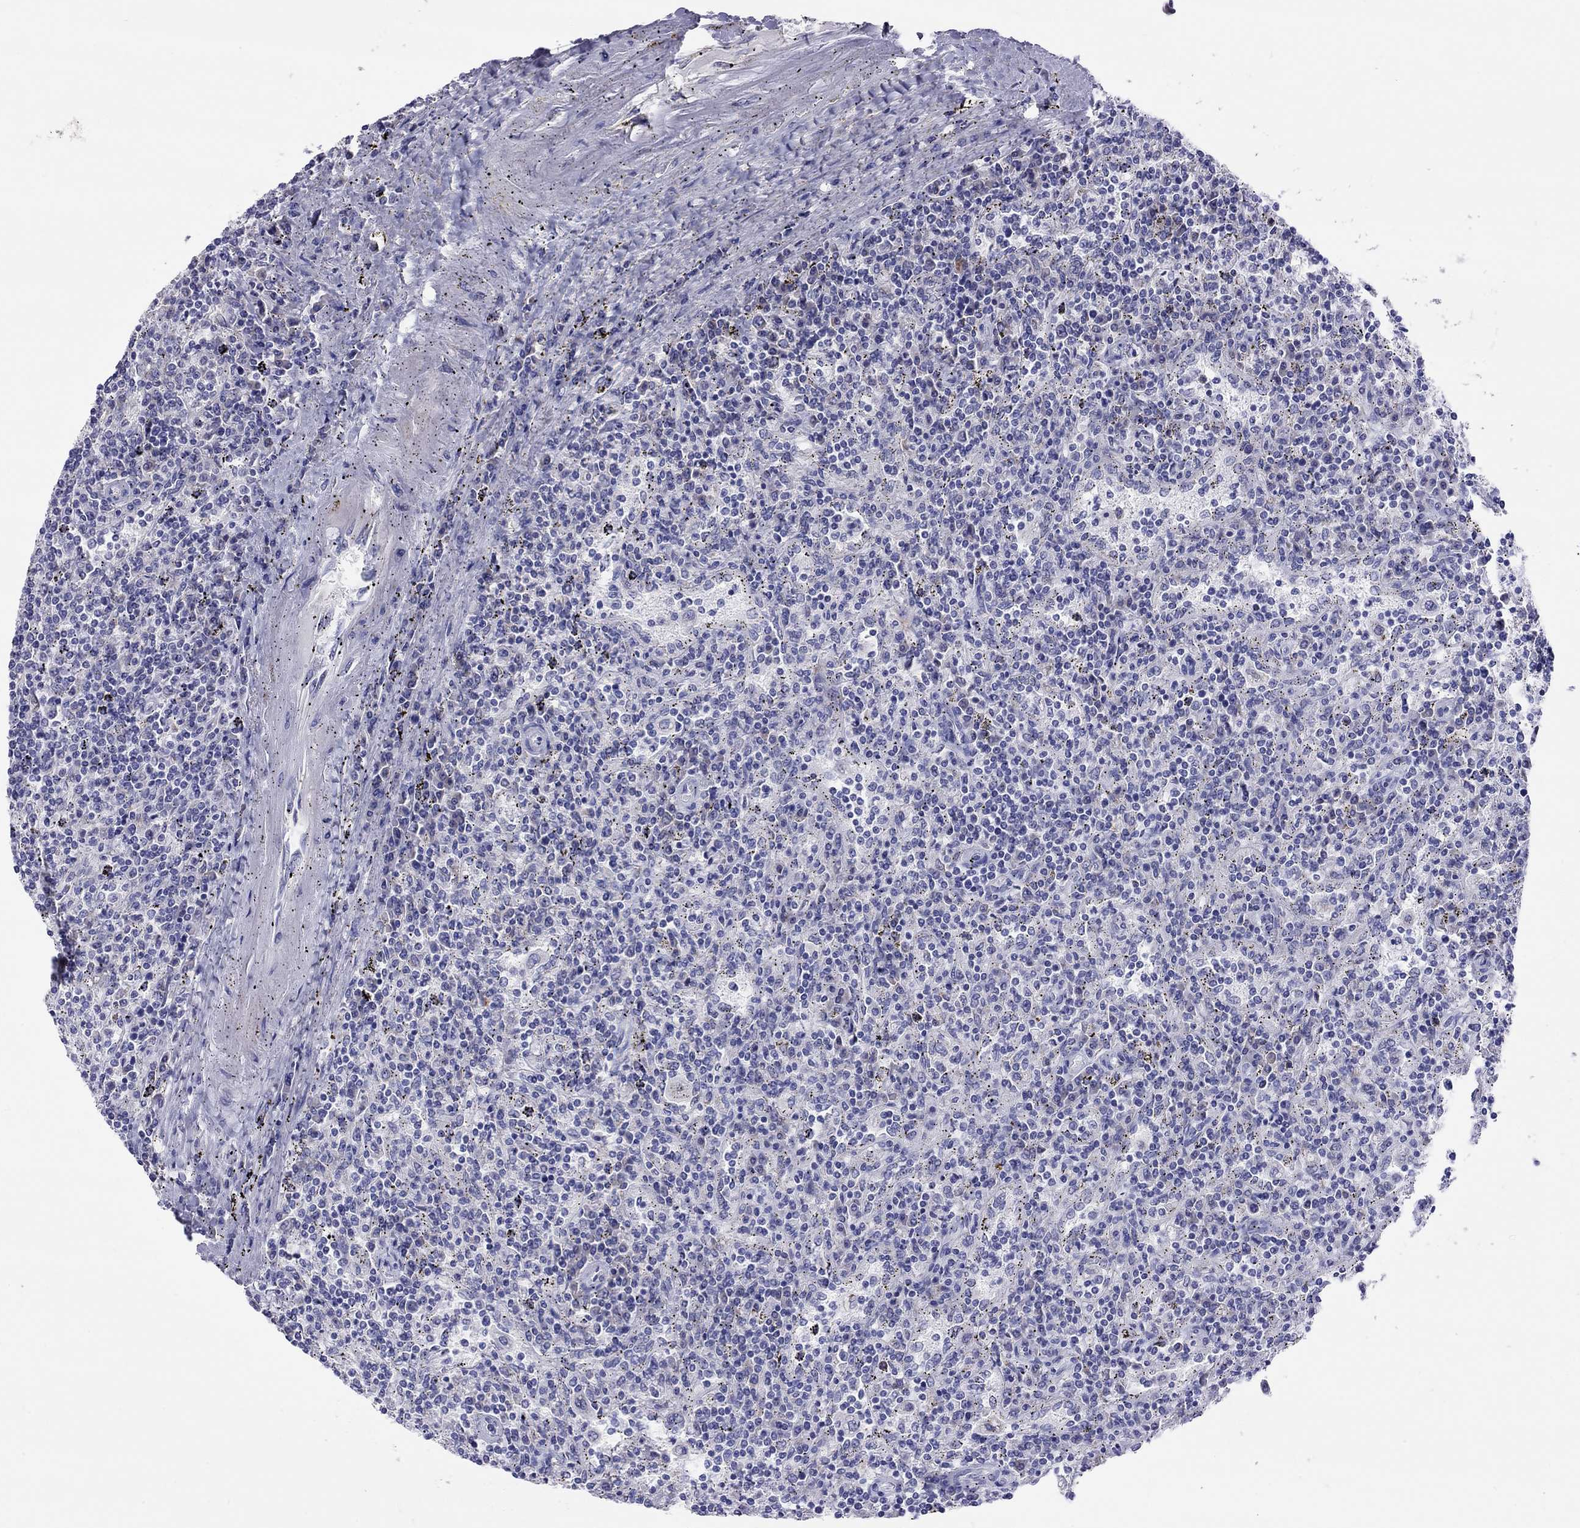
{"staining": {"intensity": "negative", "quantity": "none", "location": "none"}, "tissue": "lymphoma", "cell_type": "Tumor cells", "image_type": "cancer", "snomed": [{"axis": "morphology", "description": "Malignant lymphoma, non-Hodgkin's type, Low grade"}, {"axis": "topography", "description": "Lymph node"}], "caption": "Image shows no protein staining in tumor cells of lymphoma tissue.", "gene": "COL9A1", "patient": {"sex": "male", "age": 52}}